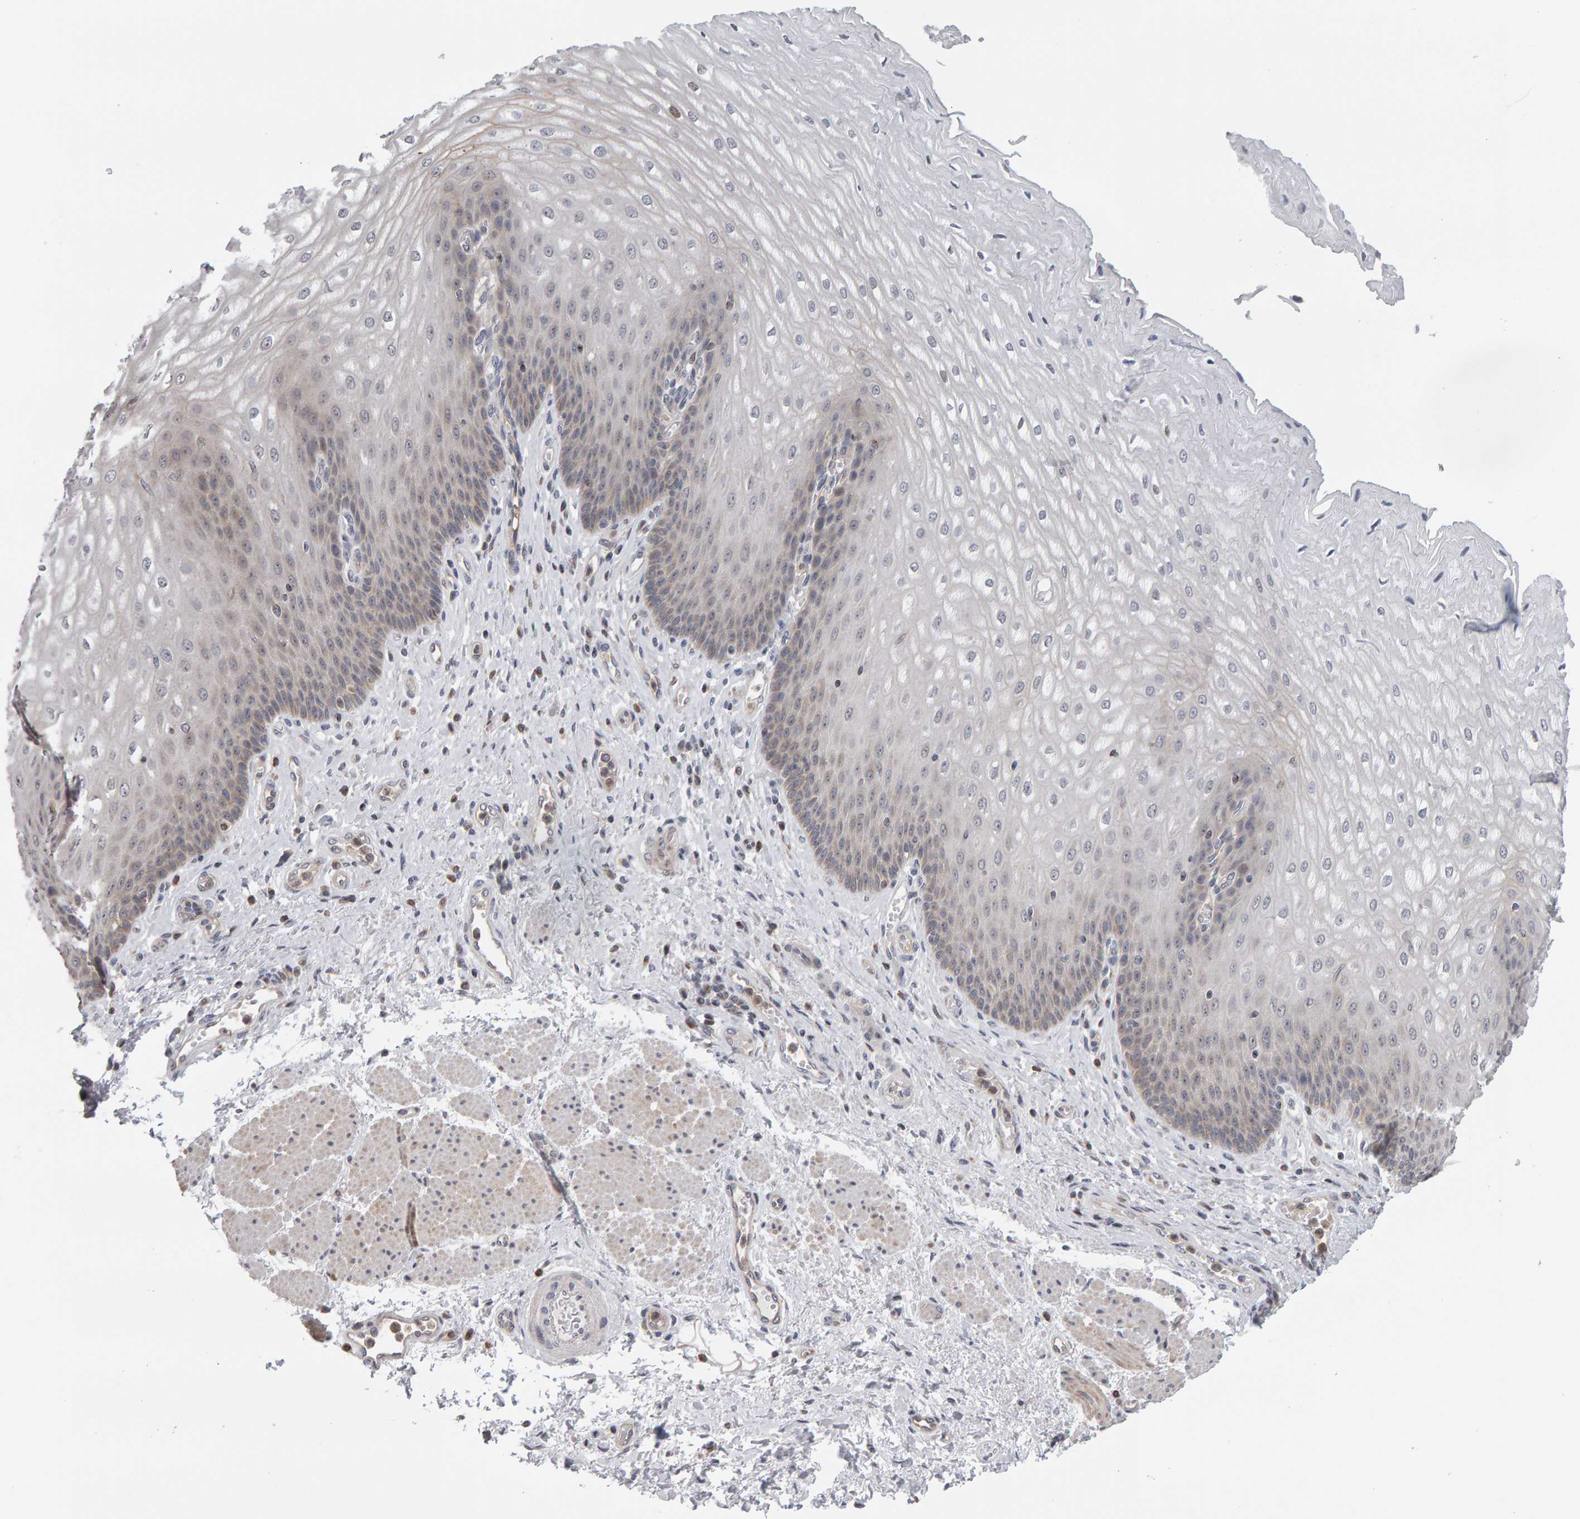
{"staining": {"intensity": "weak", "quantity": "<25%", "location": "cytoplasmic/membranous"}, "tissue": "esophagus", "cell_type": "Squamous epithelial cells", "image_type": "normal", "snomed": [{"axis": "morphology", "description": "Normal tissue, NOS"}, {"axis": "topography", "description": "Esophagus"}], "caption": "Immunohistochemistry histopathology image of benign esophagus: human esophagus stained with DAB shows no significant protein positivity in squamous epithelial cells.", "gene": "MSRA", "patient": {"sex": "male", "age": 54}}